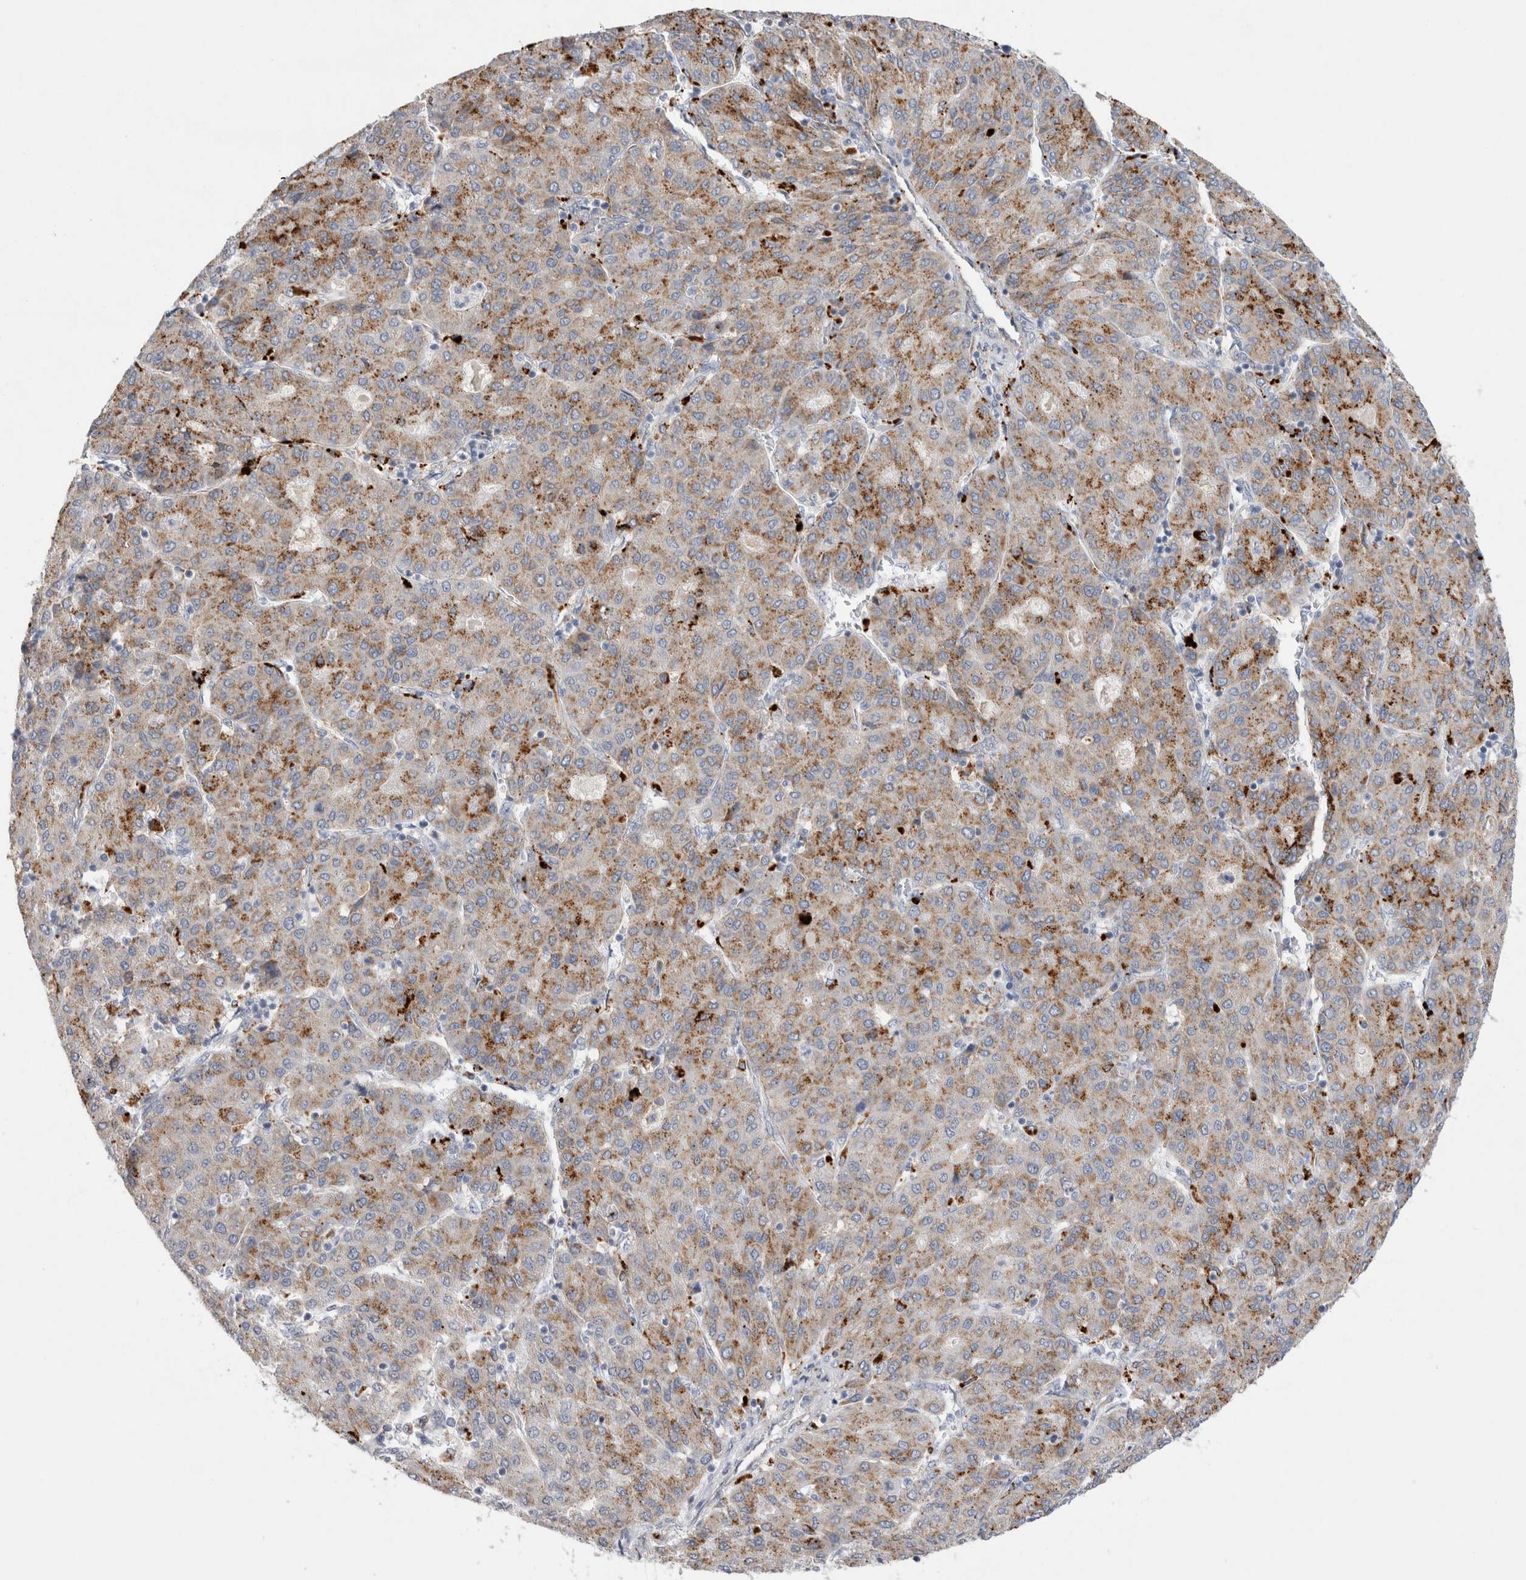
{"staining": {"intensity": "strong", "quantity": "25%-75%", "location": "cytoplasmic/membranous"}, "tissue": "liver cancer", "cell_type": "Tumor cells", "image_type": "cancer", "snomed": [{"axis": "morphology", "description": "Carcinoma, Hepatocellular, NOS"}, {"axis": "topography", "description": "Liver"}], "caption": "The immunohistochemical stain labels strong cytoplasmic/membranous staining in tumor cells of liver cancer tissue.", "gene": "GAA", "patient": {"sex": "male", "age": 65}}